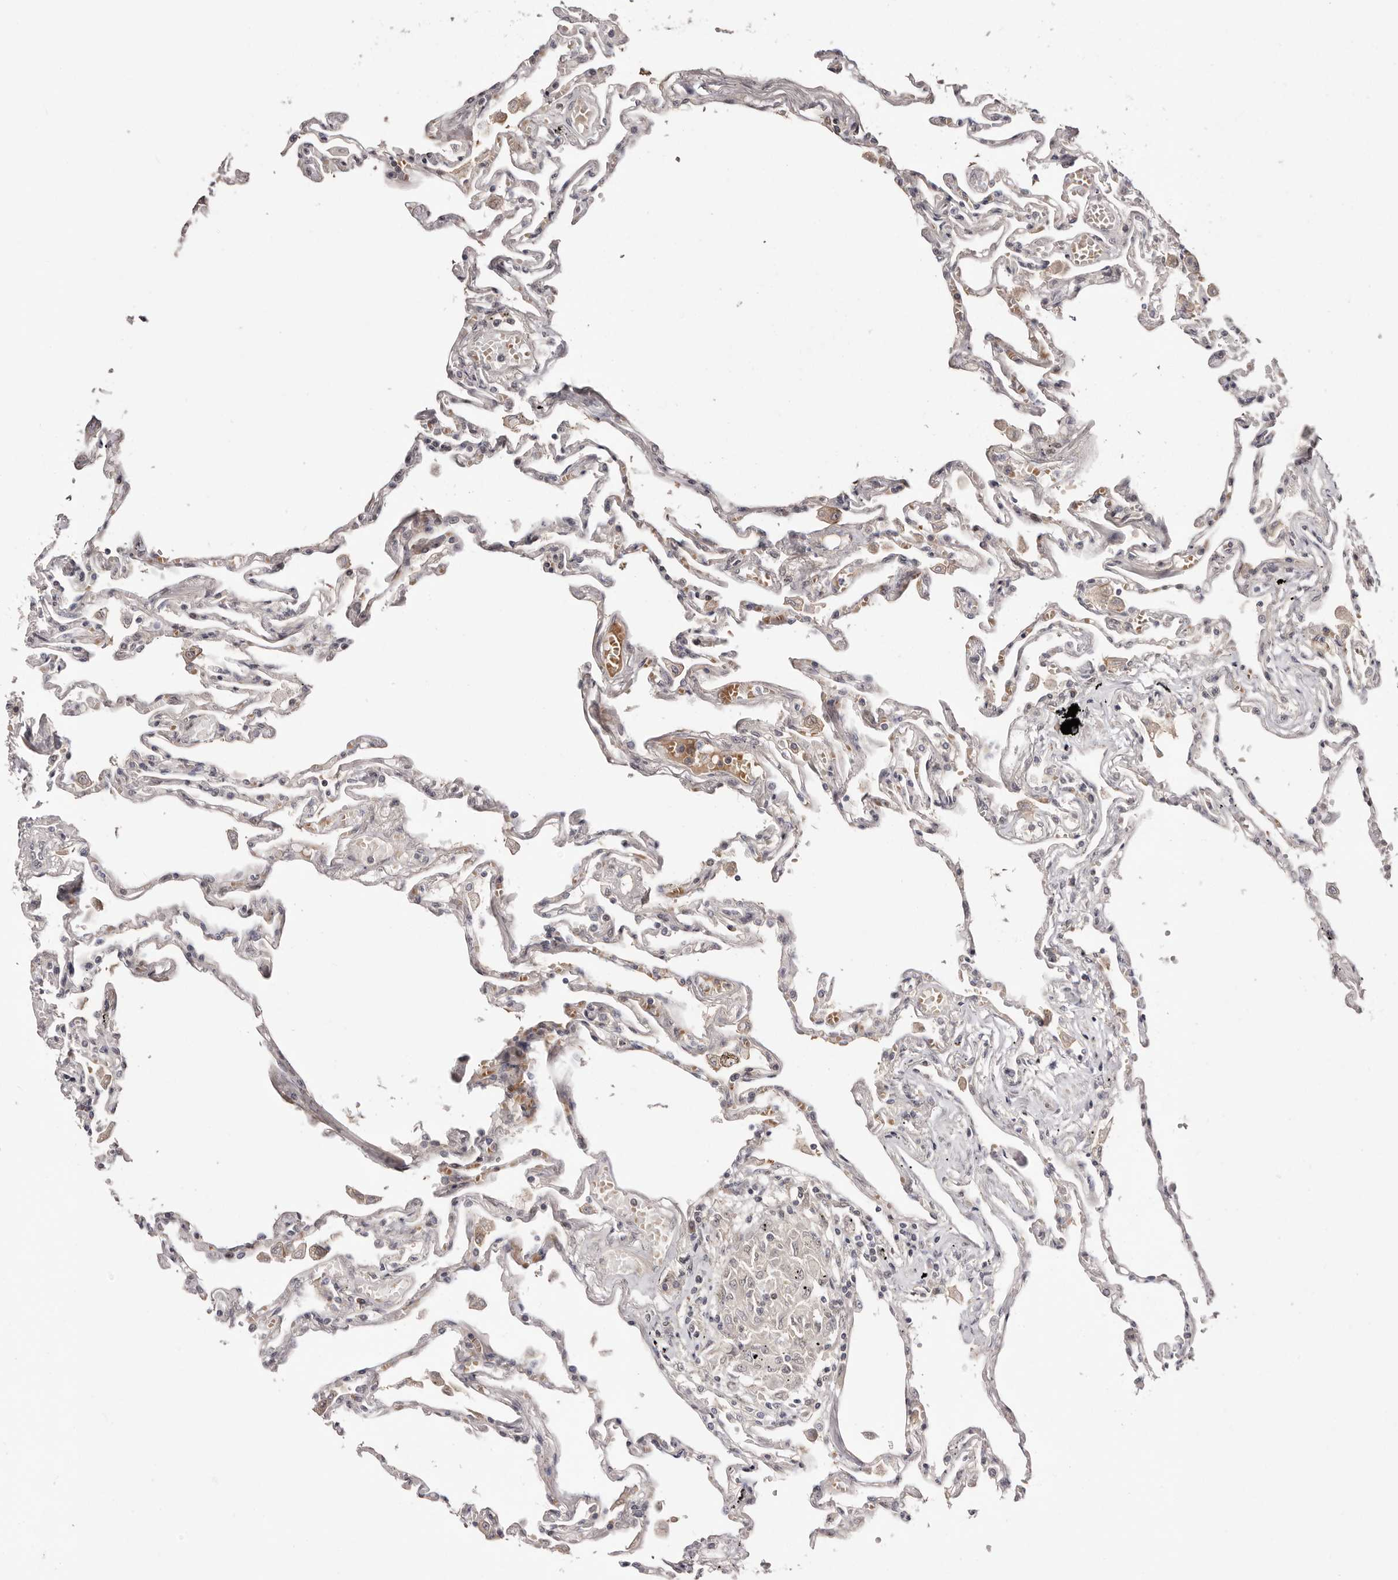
{"staining": {"intensity": "moderate", "quantity": "<25%", "location": "cytoplasmic/membranous"}, "tissue": "lung", "cell_type": "Alveolar cells", "image_type": "normal", "snomed": [{"axis": "morphology", "description": "Normal tissue, NOS"}, {"axis": "topography", "description": "Lung"}], "caption": "Immunohistochemistry micrograph of unremarkable lung stained for a protein (brown), which exhibits low levels of moderate cytoplasmic/membranous positivity in about <25% of alveolar cells.", "gene": "EGR3", "patient": {"sex": "female", "age": 67}}